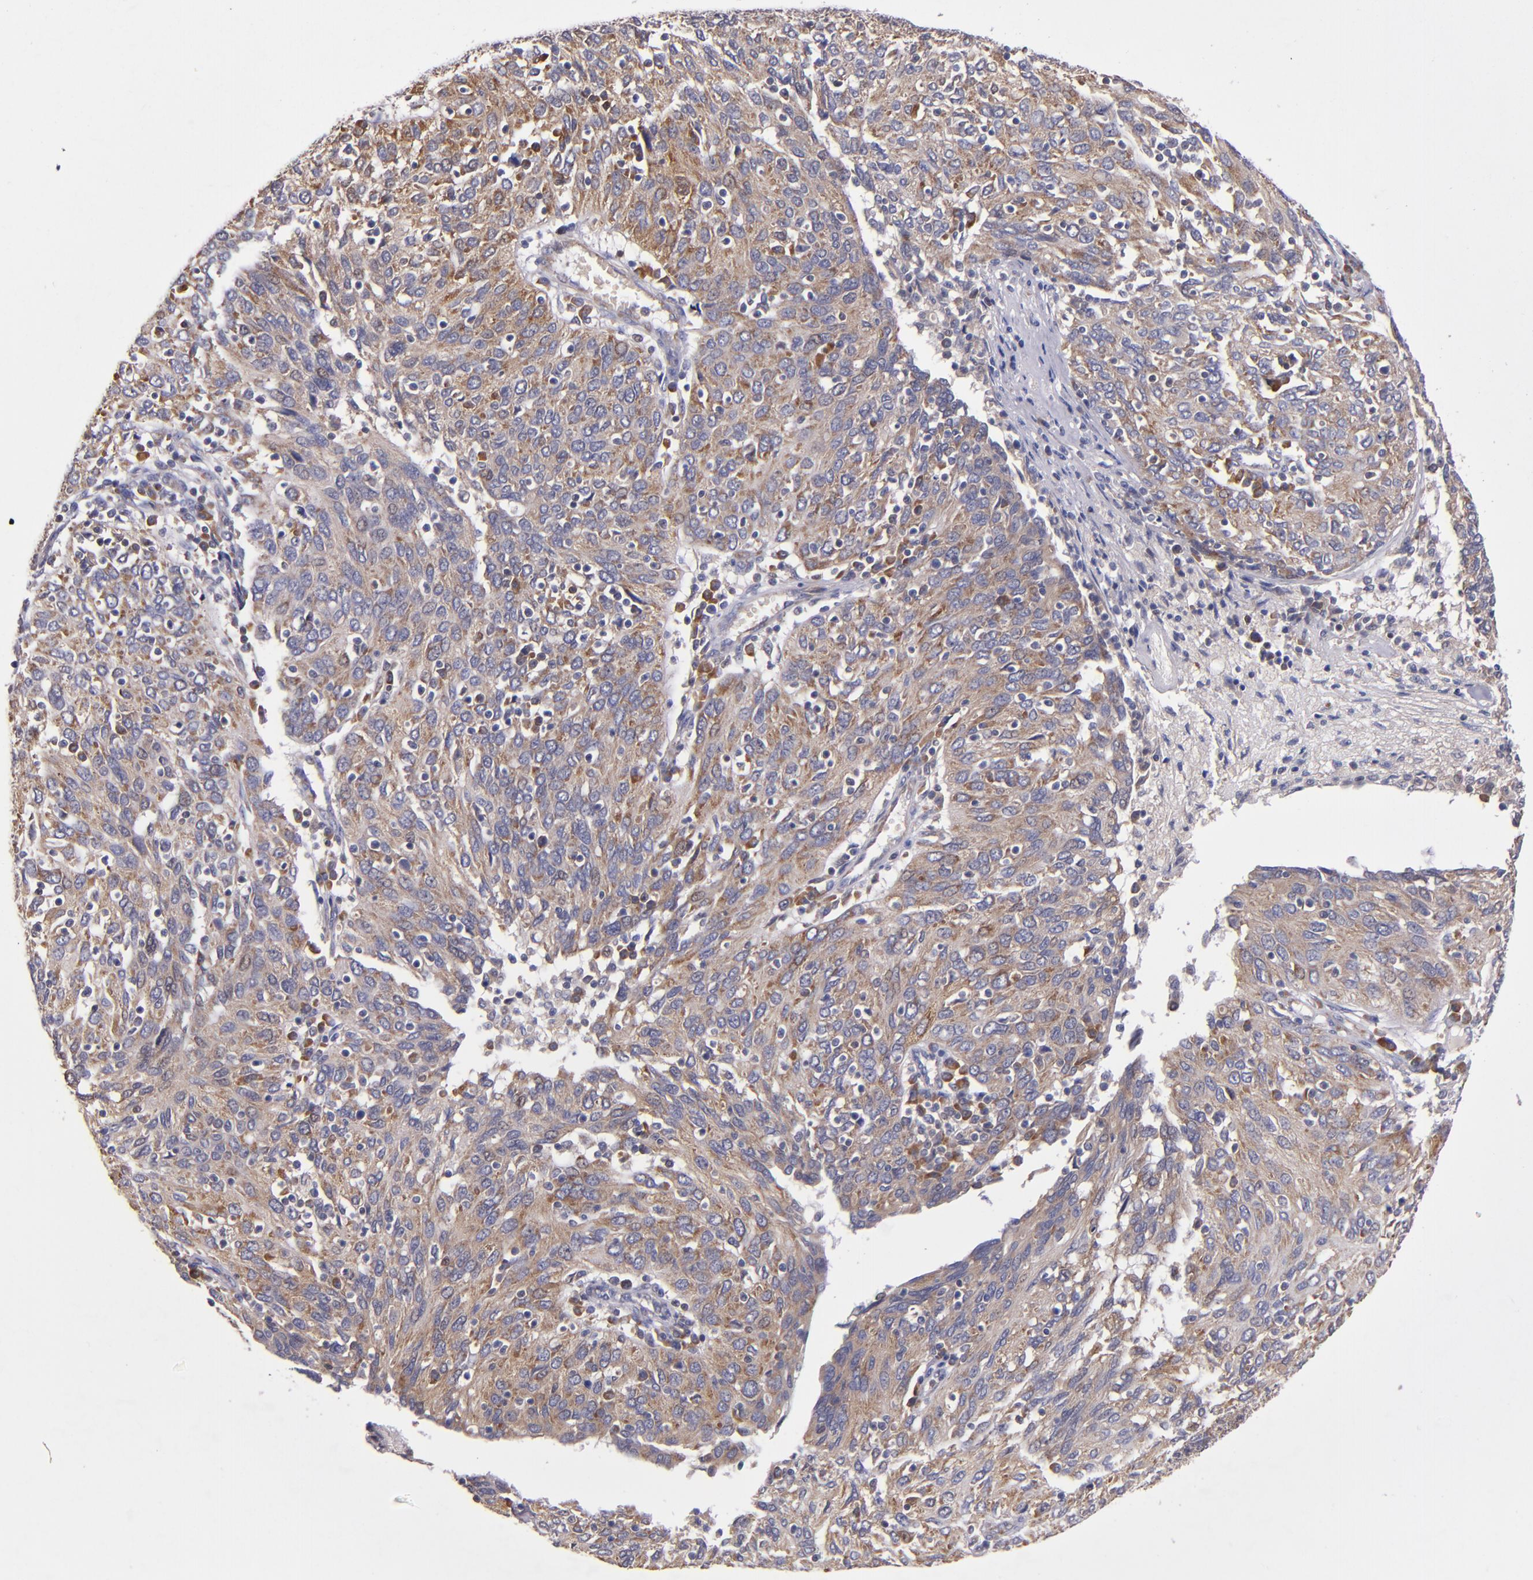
{"staining": {"intensity": "moderate", "quantity": ">75%", "location": "cytoplasmic/membranous"}, "tissue": "ovarian cancer", "cell_type": "Tumor cells", "image_type": "cancer", "snomed": [{"axis": "morphology", "description": "Carcinoma, endometroid"}, {"axis": "topography", "description": "Ovary"}], "caption": "About >75% of tumor cells in ovarian endometroid carcinoma reveal moderate cytoplasmic/membranous protein staining as visualized by brown immunohistochemical staining.", "gene": "EIF4ENIF1", "patient": {"sex": "female", "age": 50}}